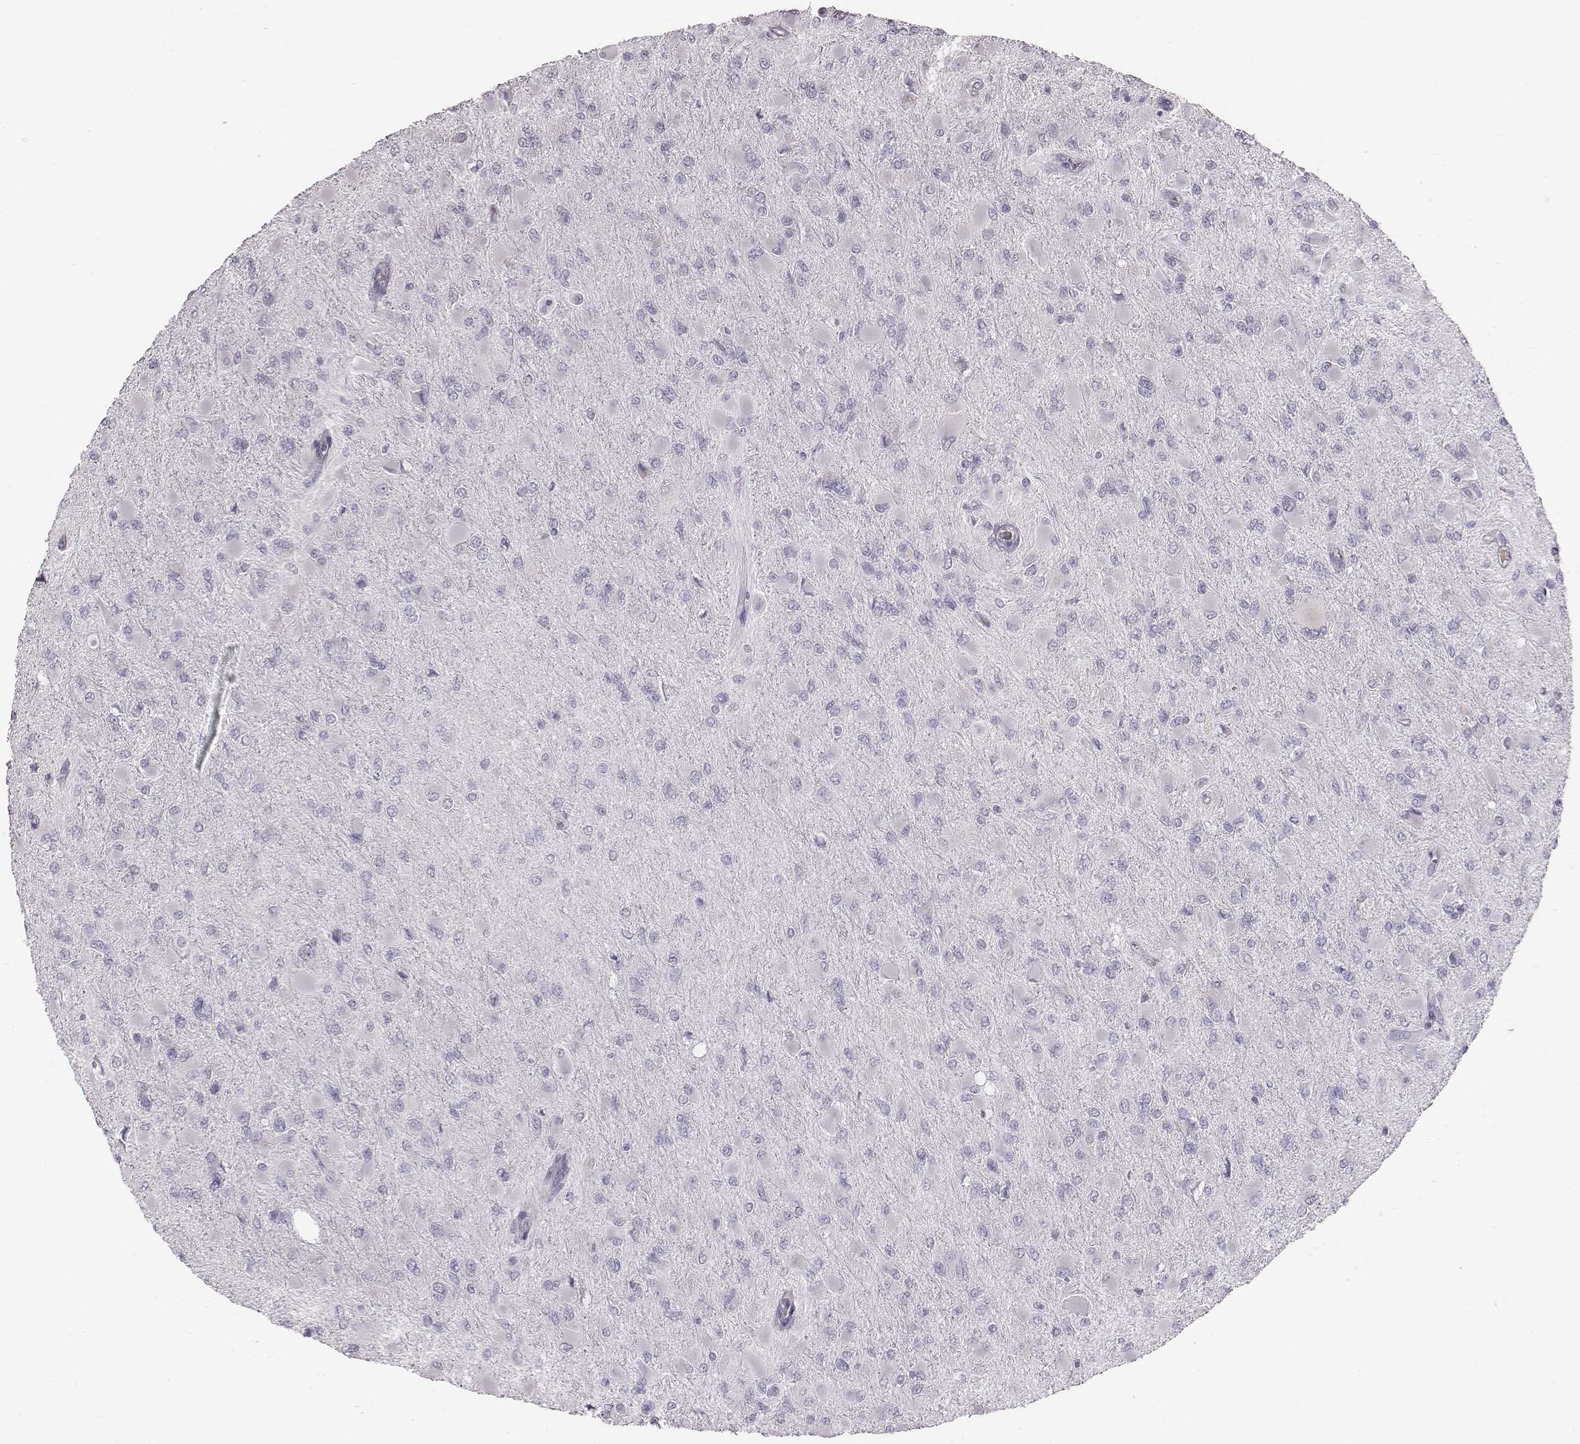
{"staining": {"intensity": "negative", "quantity": "none", "location": "none"}, "tissue": "glioma", "cell_type": "Tumor cells", "image_type": "cancer", "snomed": [{"axis": "morphology", "description": "Glioma, malignant, High grade"}, {"axis": "topography", "description": "Cerebral cortex"}], "caption": "Malignant glioma (high-grade) was stained to show a protein in brown. There is no significant staining in tumor cells. (DAB (3,3'-diaminobenzidine) immunohistochemistry visualized using brightfield microscopy, high magnification).", "gene": "C6orf58", "patient": {"sex": "female", "age": 36}}